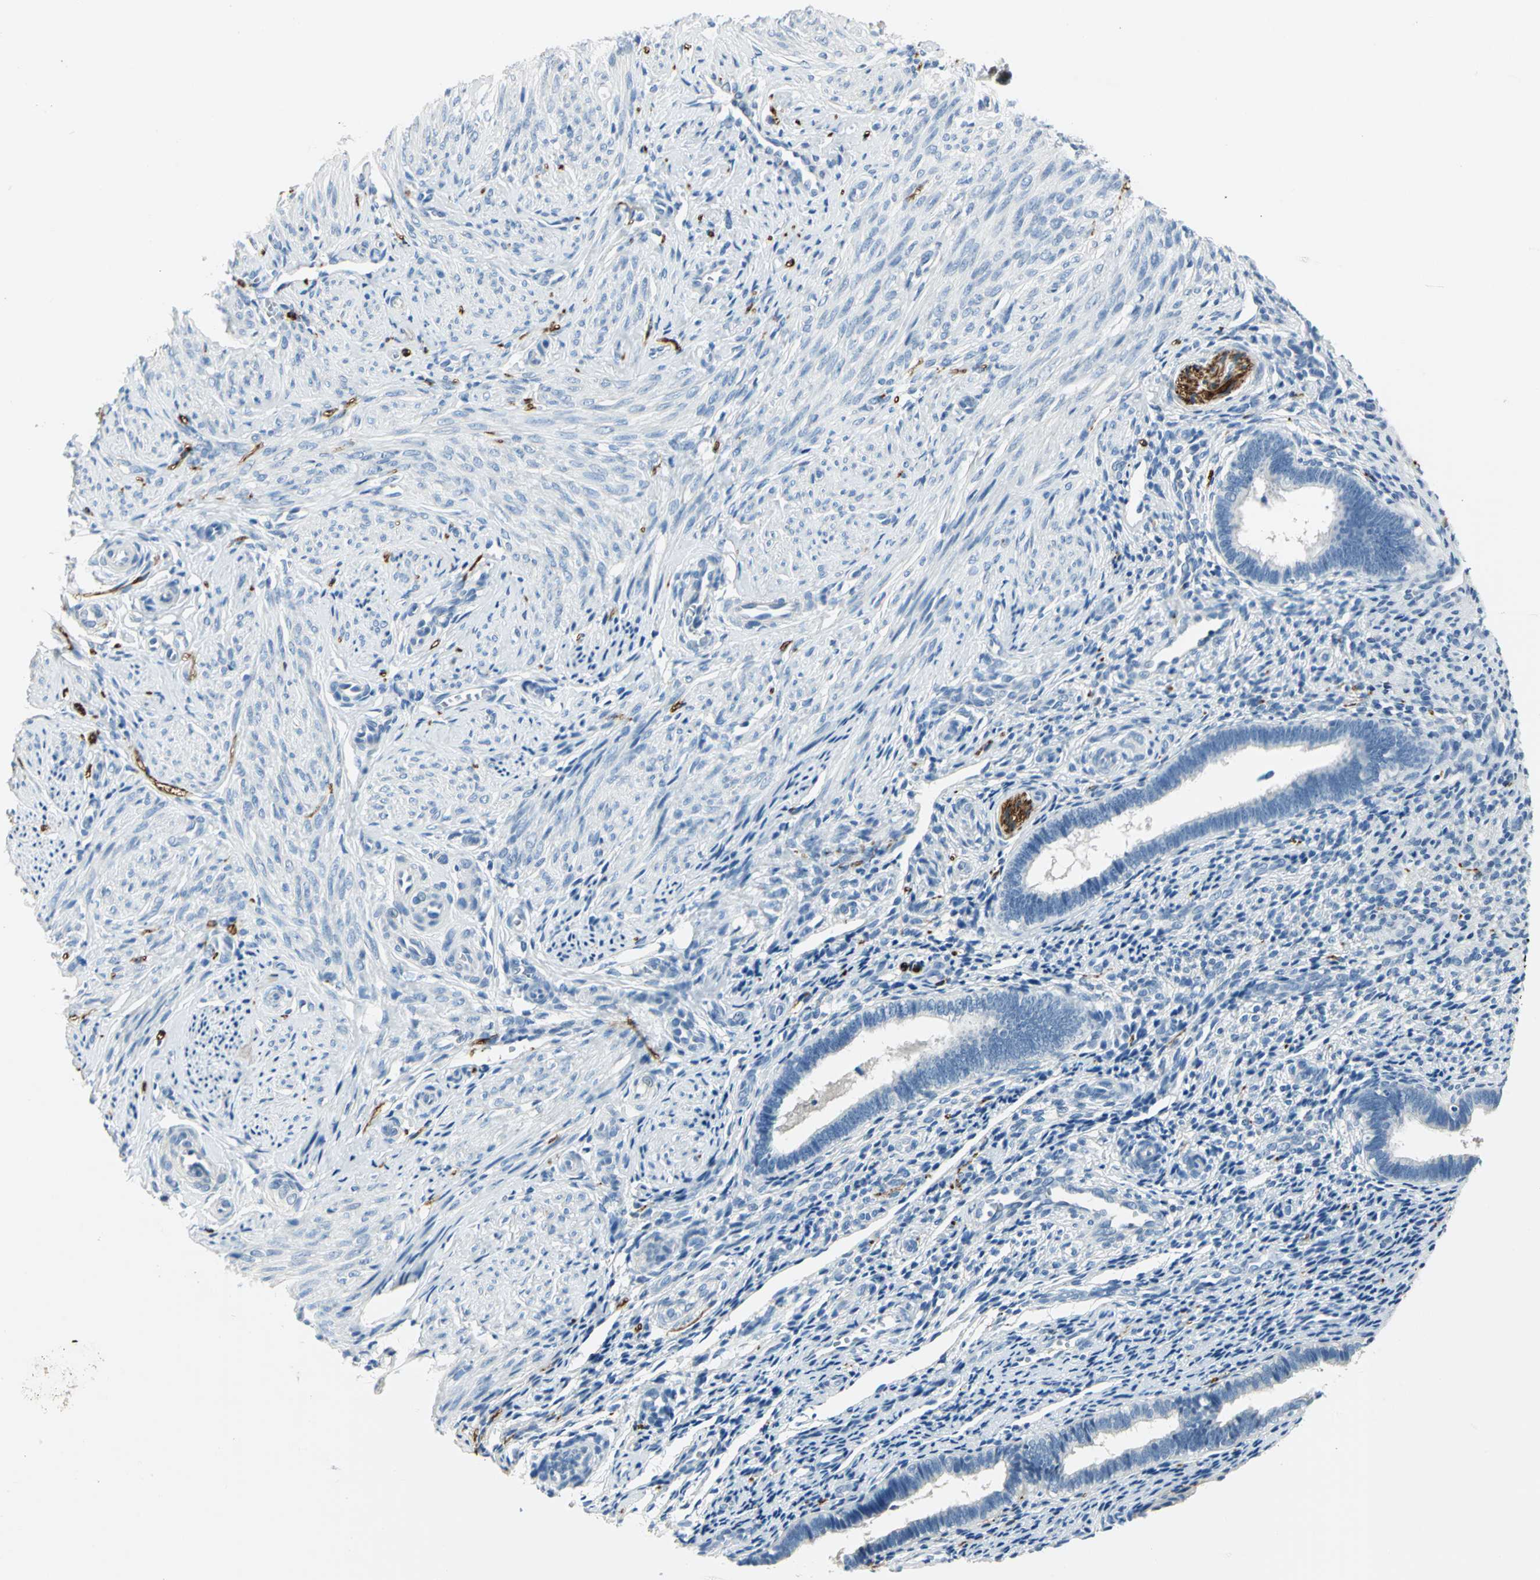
{"staining": {"intensity": "negative", "quantity": "none", "location": "none"}, "tissue": "endometrium", "cell_type": "Cells in endometrial stroma", "image_type": "normal", "snomed": [{"axis": "morphology", "description": "Normal tissue, NOS"}, {"axis": "topography", "description": "Endometrium"}], "caption": "IHC of normal endometrium displays no expression in cells in endometrial stroma.", "gene": "UCHL1", "patient": {"sex": "female", "age": 27}}